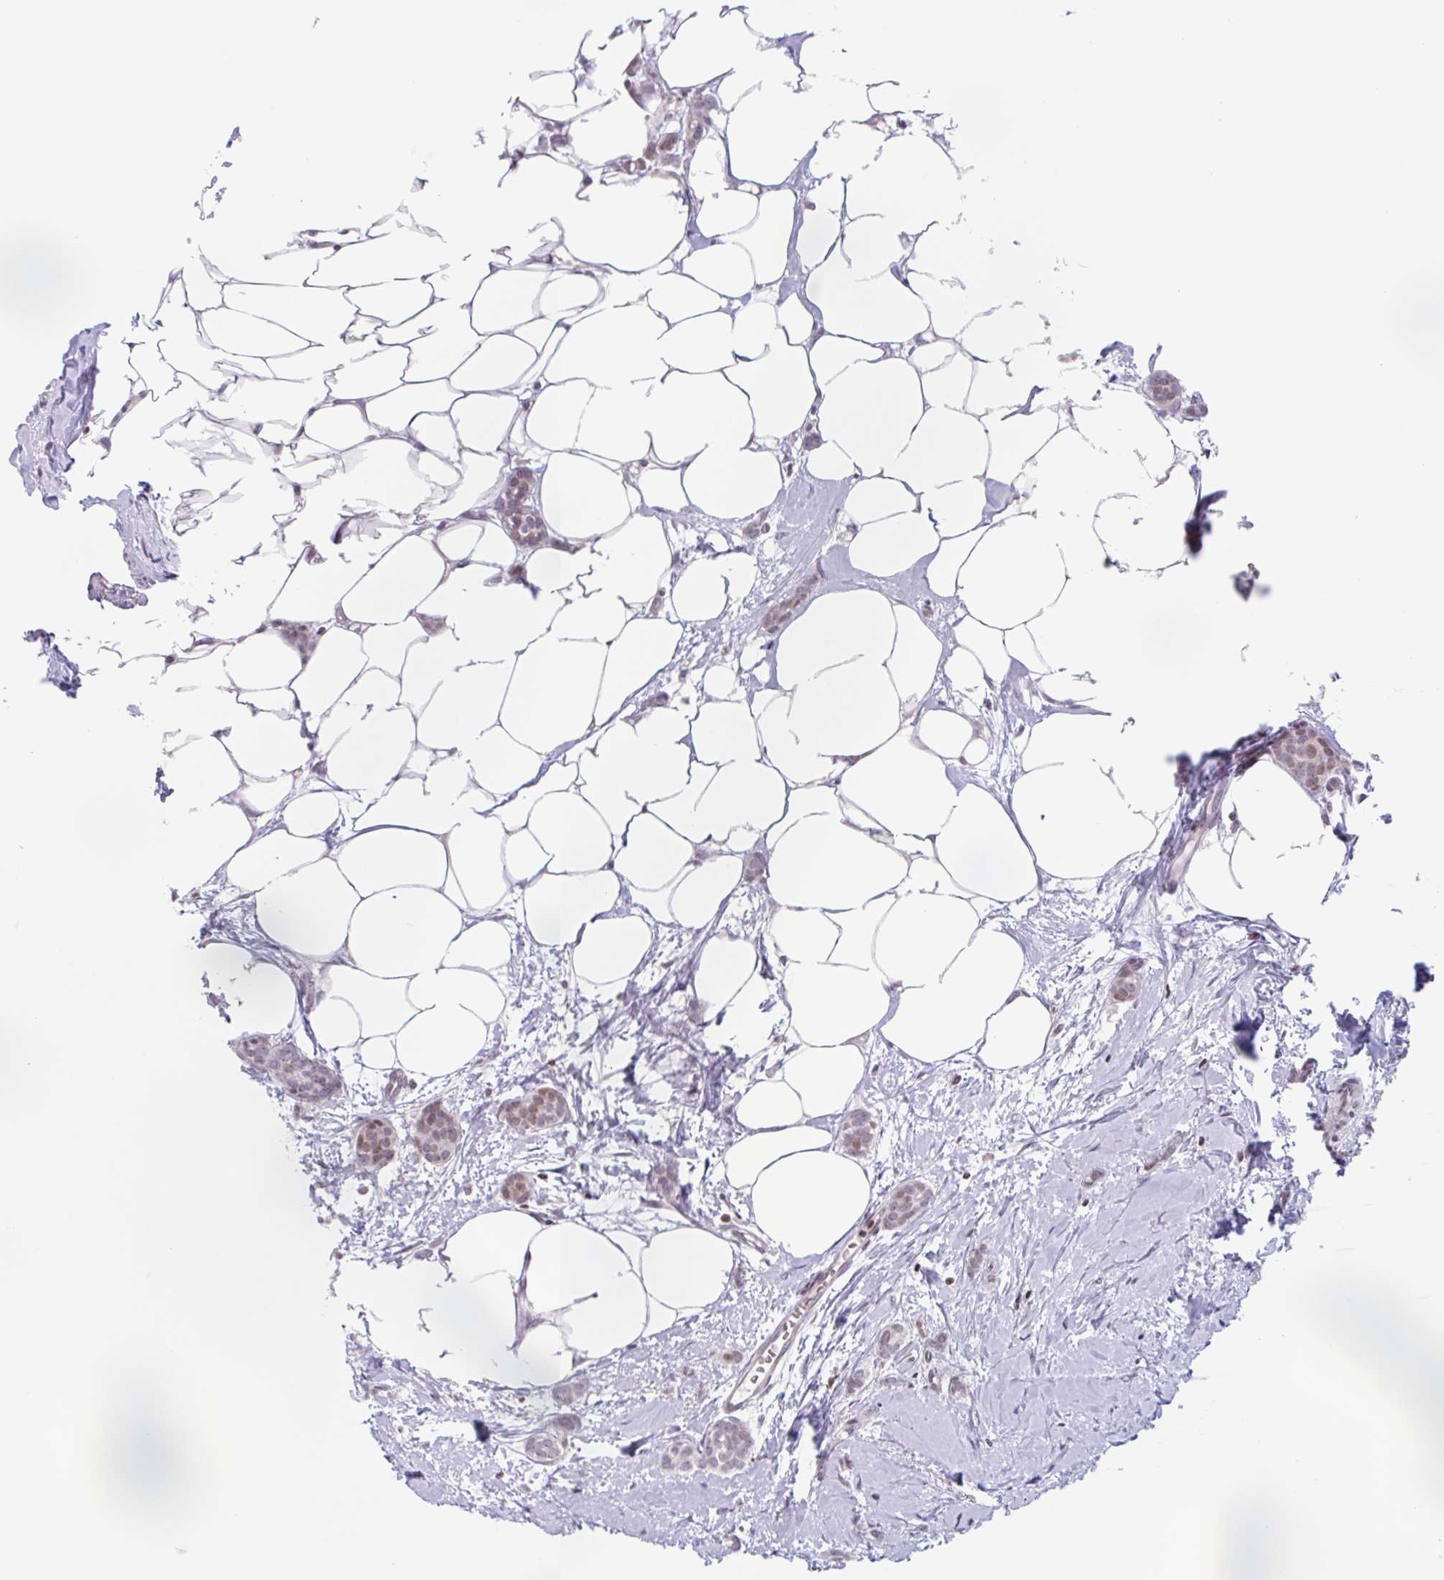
{"staining": {"intensity": "weak", "quantity": ">75%", "location": "nuclear"}, "tissue": "breast cancer", "cell_type": "Tumor cells", "image_type": "cancer", "snomed": [{"axis": "morphology", "description": "Duct carcinoma"}, {"axis": "topography", "description": "Breast"}], "caption": "Protein expression analysis of human breast cancer reveals weak nuclear expression in approximately >75% of tumor cells.", "gene": "NOL6", "patient": {"sex": "female", "age": 72}}